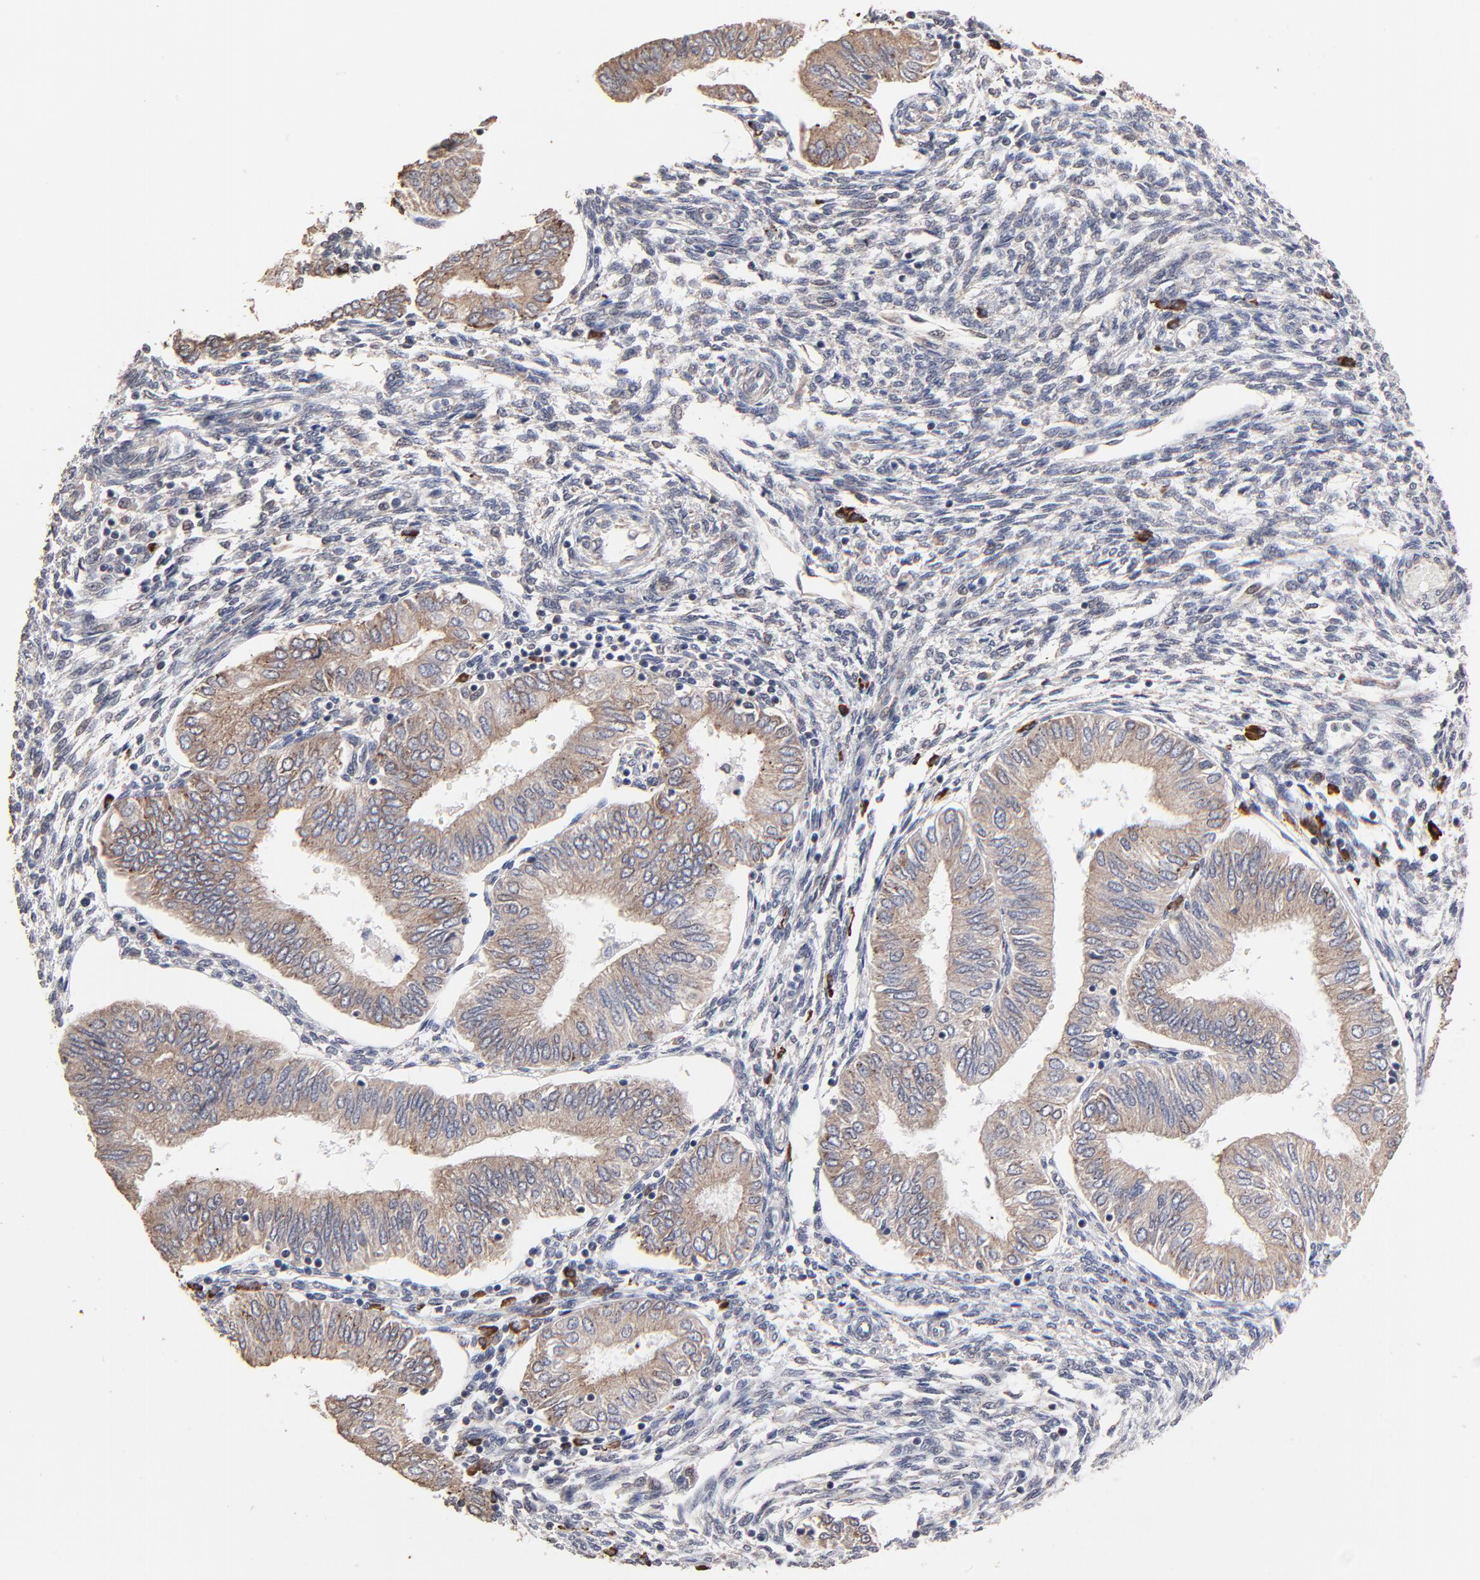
{"staining": {"intensity": "weak", "quantity": ">75%", "location": "cytoplasmic/membranous"}, "tissue": "endometrial cancer", "cell_type": "Tumor cells", "image_type": "cancer", "snomed": [{"axis": "morphology", "description": "Adenocarcinoma, NOS"}, {"axis": "topography", "description": "Endometrium"}], "caption": "Immunohistochemistry (IHC) staining of endometrial cancer, which exhibits low levels of weak cytoplasmic/membranous staining in approximately >75% of tumor cells indicating weak cytoplasmic/membranous protein staining. The staining was performed using DAB (brown) for protein detection and nuclei were counterstained in hematoxylin (blue).", "gene": "CHM", "patient": {"sex": "female", "age": 51}}